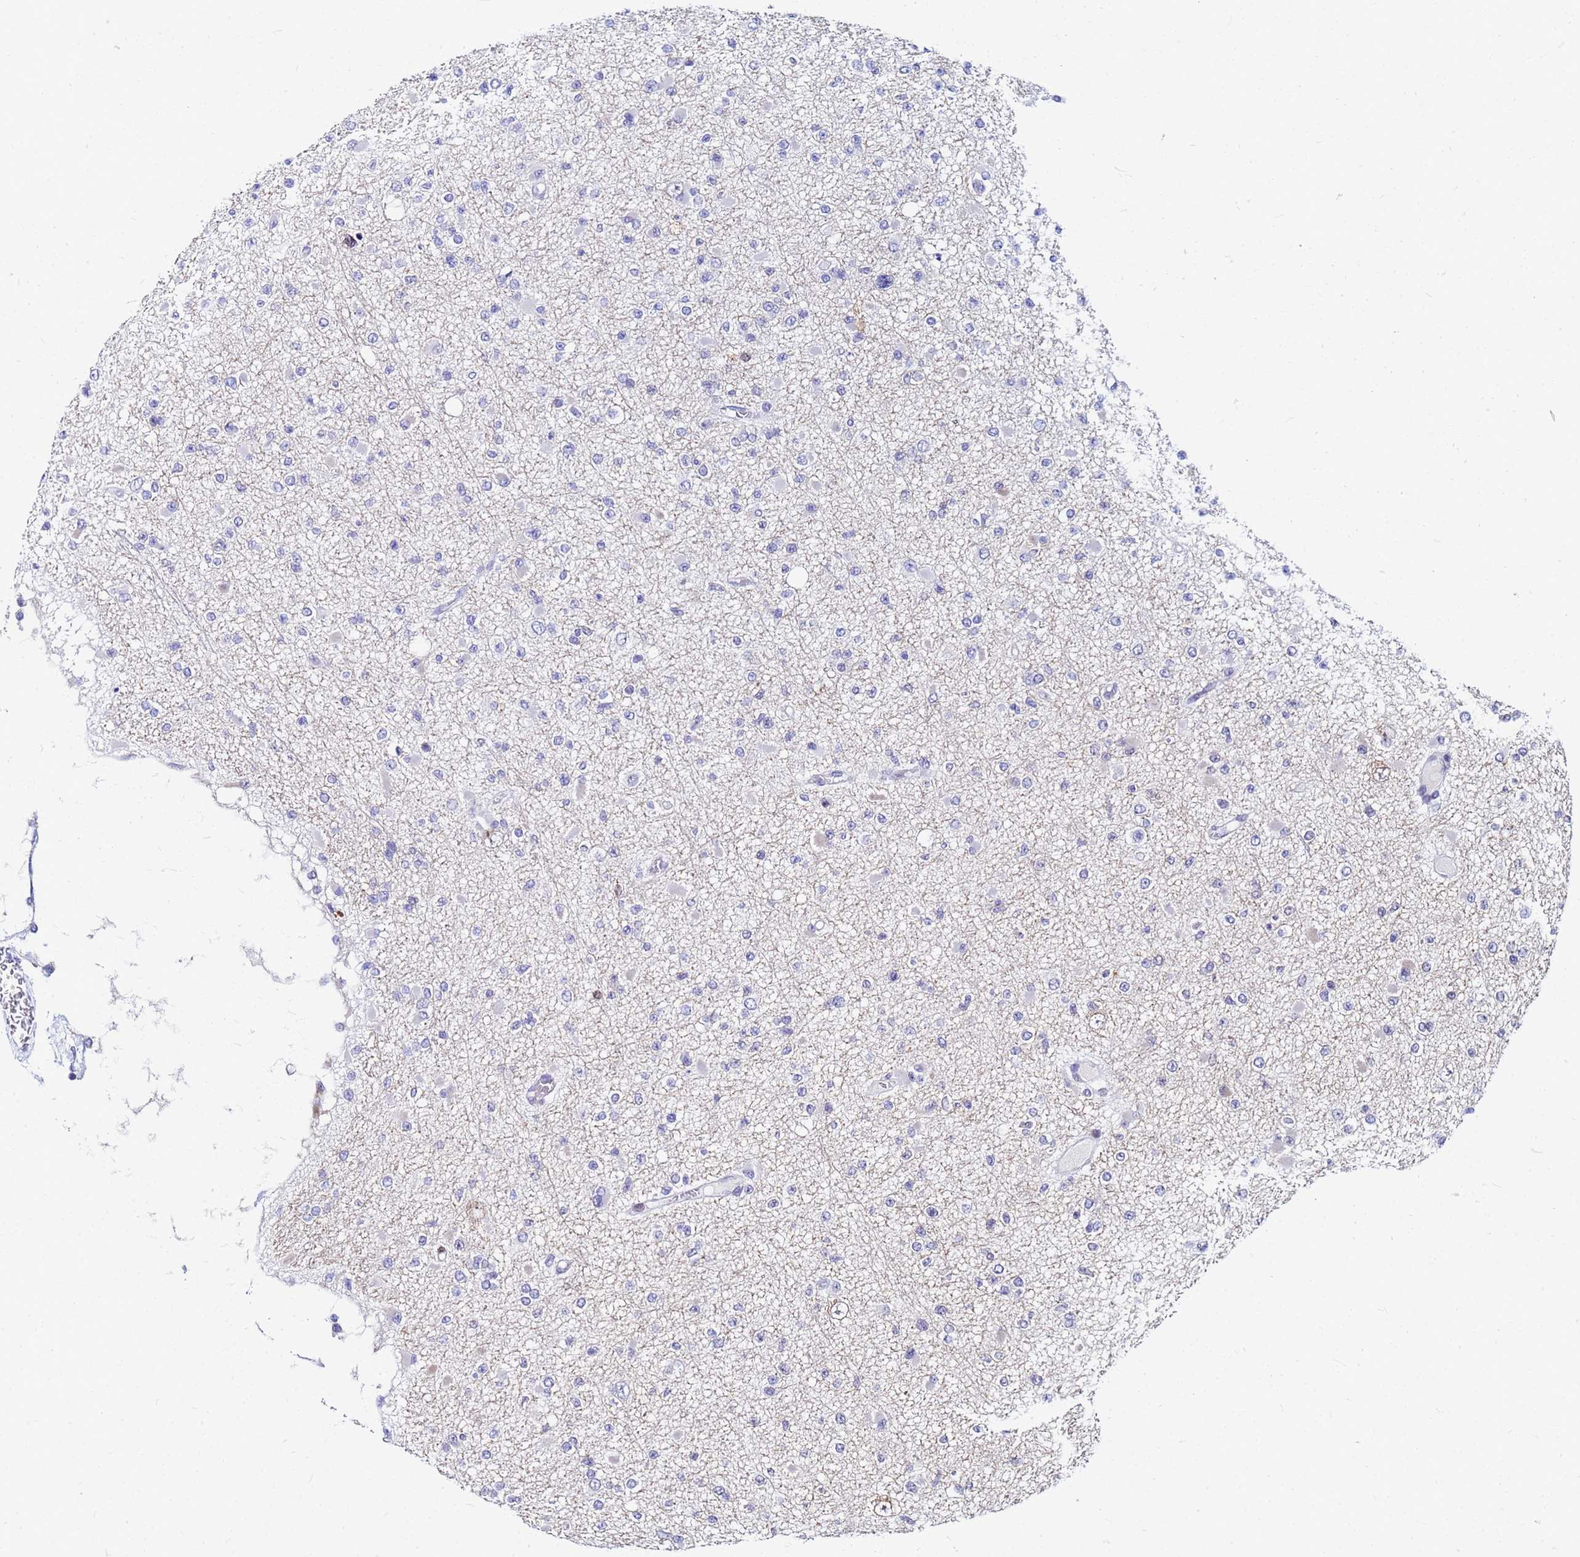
{"staining": {"intensity": "negative", "quantity": "none", "location": "none"}, "tissue": "glioma", "cell_type": "Tumor cells", "image_type": "cancer", "snomed": [{"axis": "morphology", "description": "Glioma, malignant, Low grade"}, {"axis": "topography", "description": "Brain"}], "caption": "DAB (3,3'-diaminobenzidine) immunohistochemical staining of human glioma shows no significant positivity in tumor cells.", "gene": "PPP1R14C", "patient": {"sex": "female", "age": 22}}